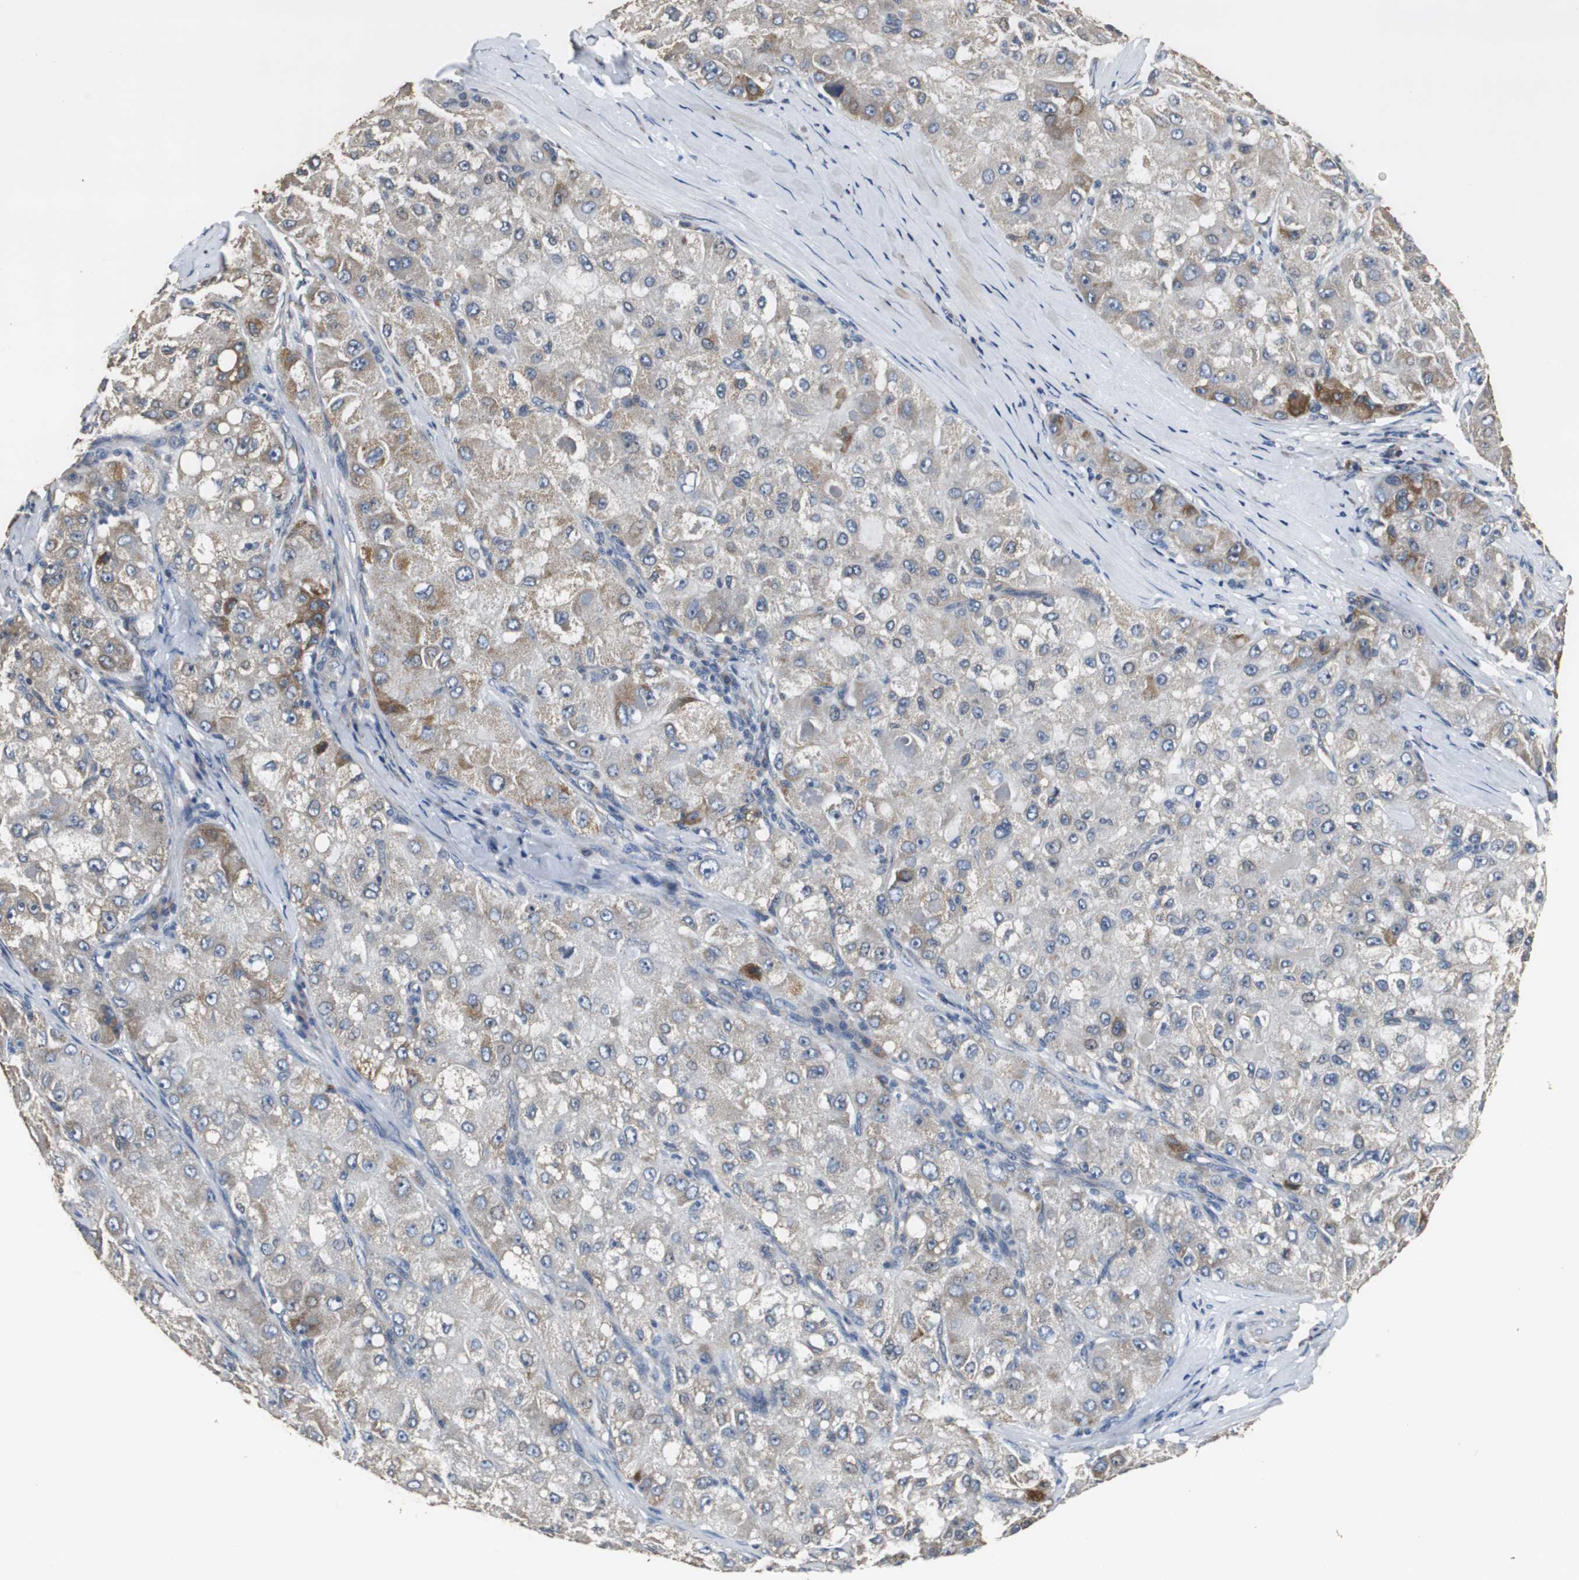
{"staining": {"intensity": "moderate", "quantity": "<25%", "location": "cytoplasmic/membranous"}, "tissue": "liver cancer", "cell_type": "Tumor cells", "image_type": "cancer", "snomed": [{"axis": "morphology", "description": "Carcinoma, Hepatocellular, NOS"}, {"axis": "topography", "description": "Liver"}], "caption": "This is an image of immunohistochemistry (IHC) staining of liver cancer, which shows moderate staining in the cytoplasmic/membranous of tumor cells.", "gene": "HMGCL", "patient": {"sex": "male", "age": 80}}